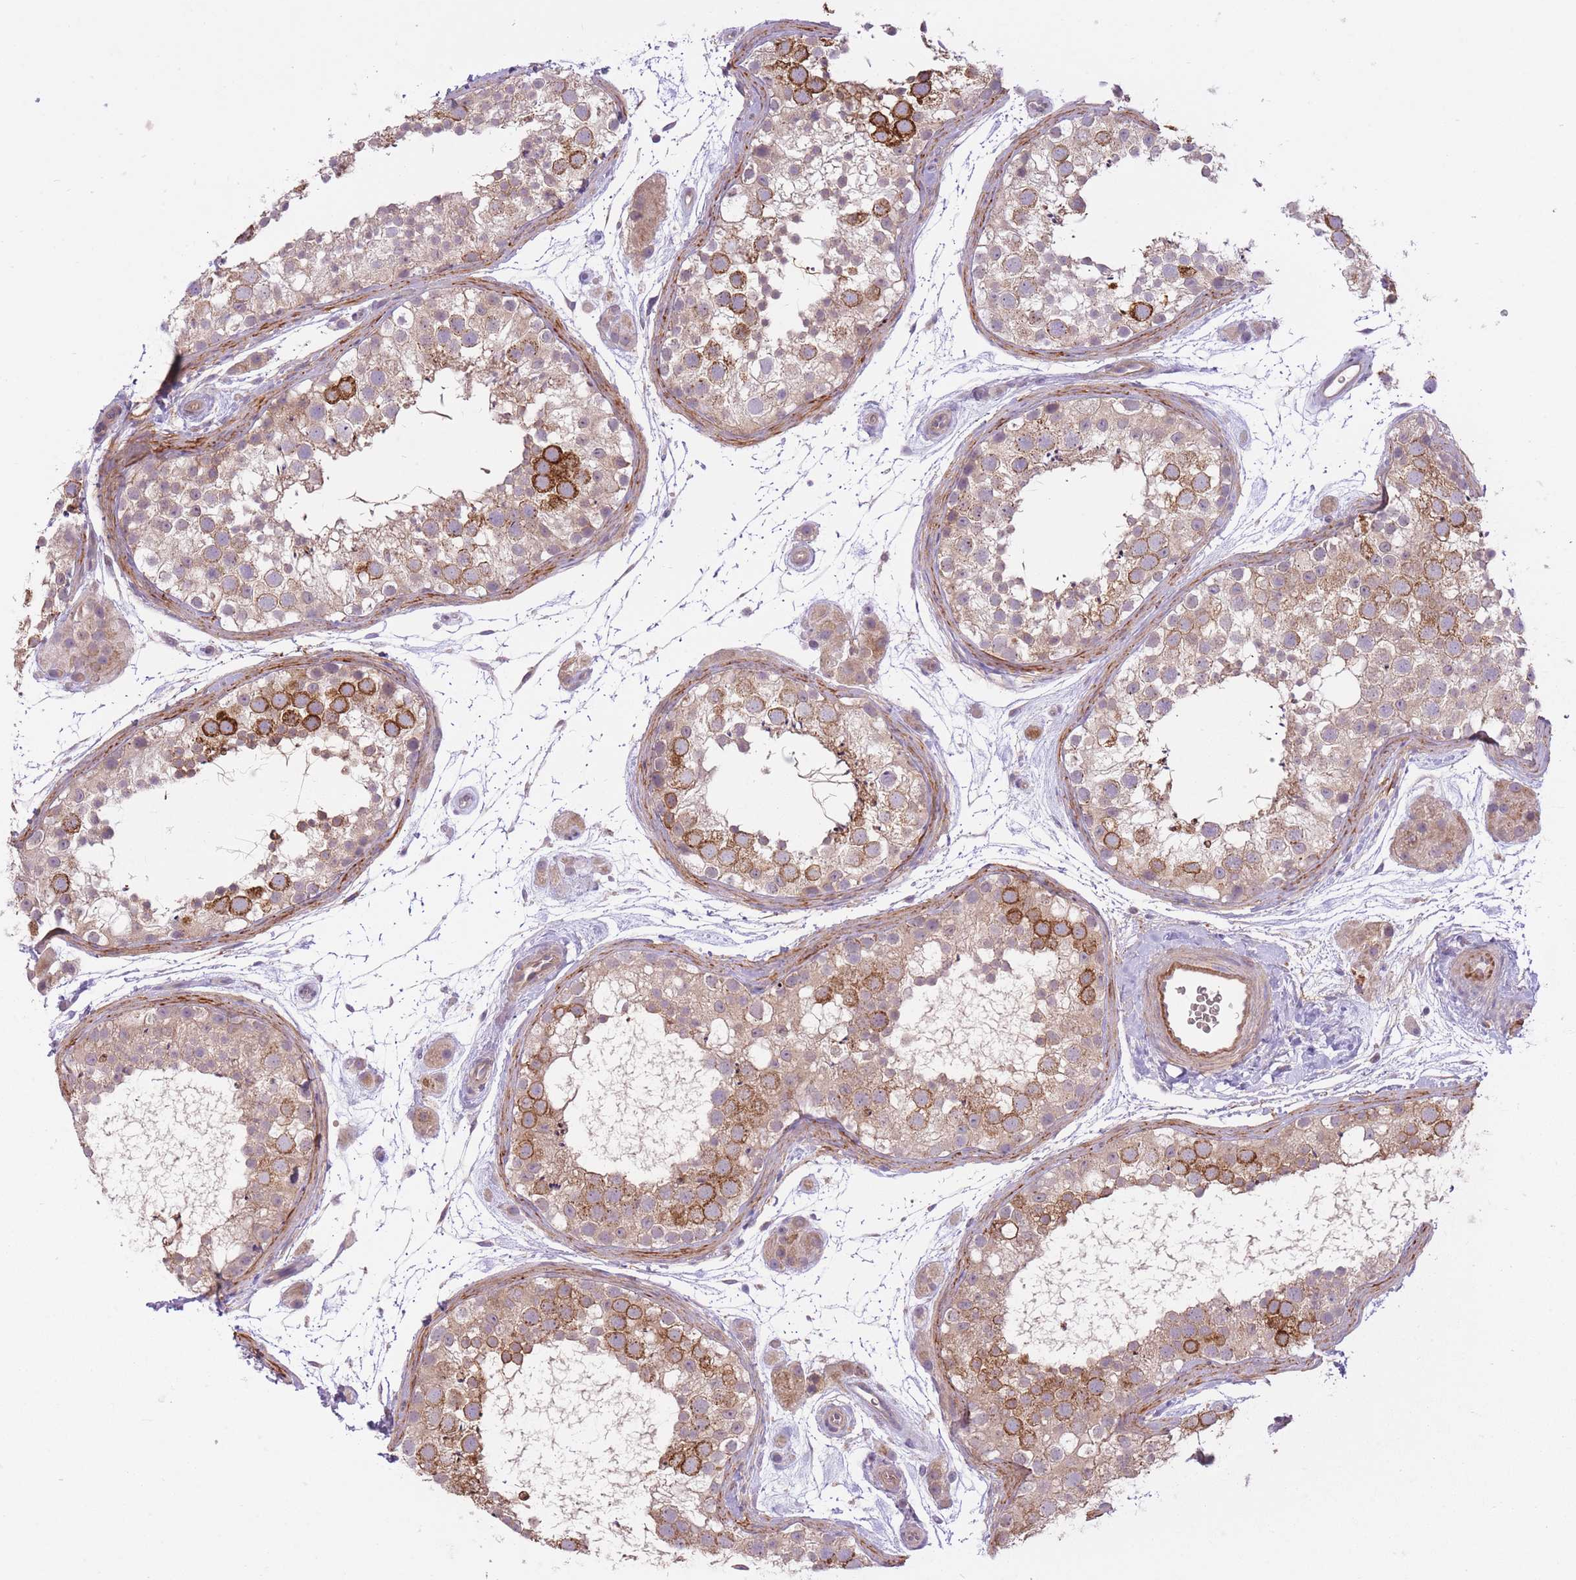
{"staining": {"intensity": "strong", "quantity": "25%-75%", "location": "cytoplasmic/membranous"}, "tissue": "testis", "cell_type": "Cells in seminiferous ducts", "image_type": "normal", "snomed": [{"axis": "morphology", "description": "Normal tissue, NOS"}, {"axis": "topography", "description": "Testis"}], "caption": "The photomicrograph reveals staining of benign testis, revealing strong cytoplasmic/membranous protein staining (brown color) within cells in seminiferous ducts. The staining was performed using DAB (3,3'-diaminobenzidine) to visualize the protein expression in brown, while the nuclei were stained in blue with hematoxylin (Magnification: 20x).", "gene": "REV1", "patient": {"sex": "male", "age": 41}}